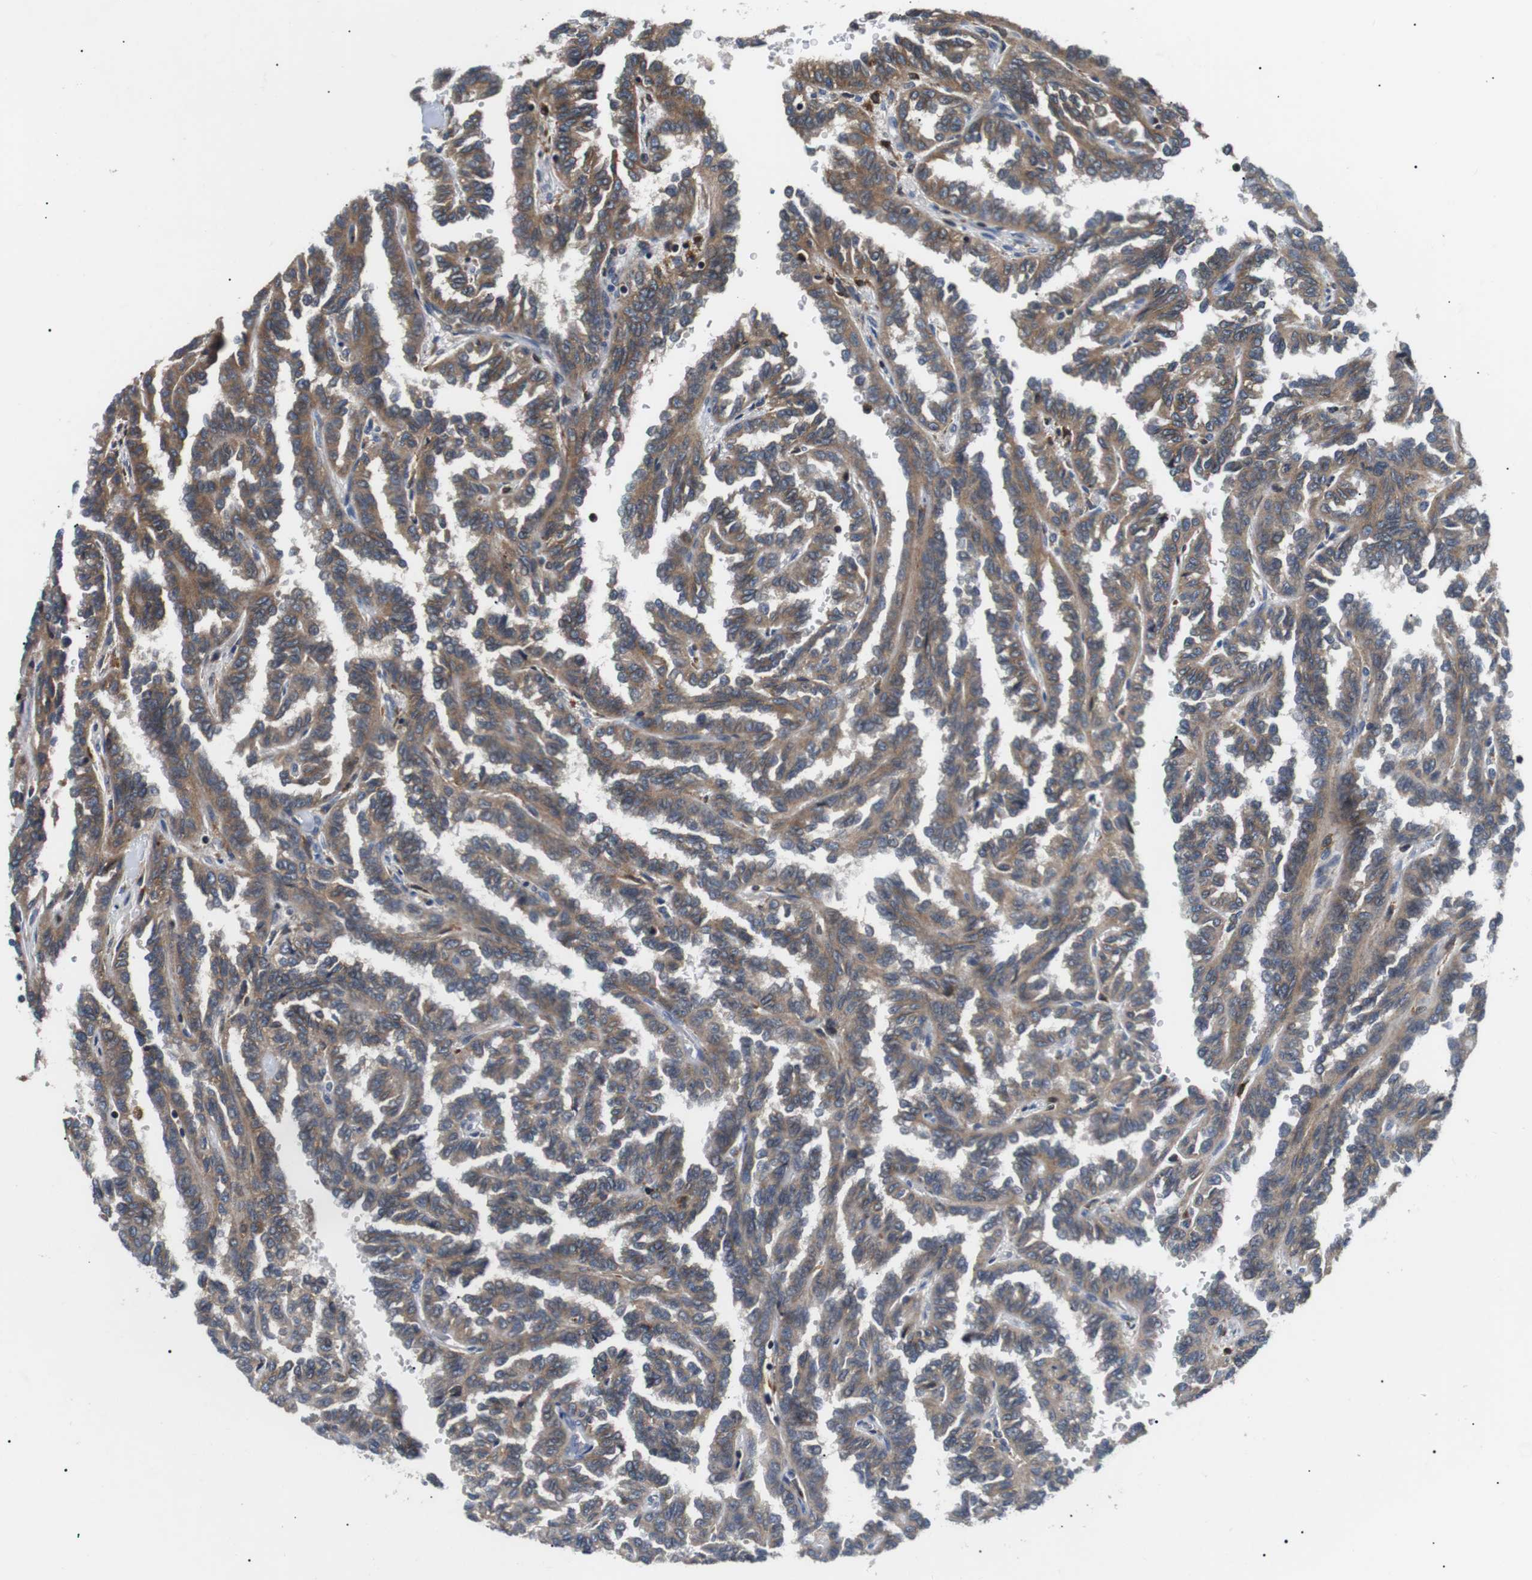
{"staining": {"intensity": "moderate", "quantity": ">75%", "location": "cytoplasmic/membranous"}, "tissue": "renal cancer", "cell_type": "Tumor cells", "image_type": "cancer", "snomed": [{"axis": "morphology", "description": "Inflammation, NOS"}, {"axis": "morphology", "description": "Adenocarcinoma, NOS"}, {"axis": "topography", "description": "Kidney"}], "caption": "Tumor cells demonstrate moderate cytoplasmic/membranous expression in approximately >75% of cells in renal cancer (adenocarcinoma). Immunohistochemistry stains the protein in brown and the nuclei are stained blue.", "gene": "RAB9A", "patient": {"sex": "male", "age": 68}}